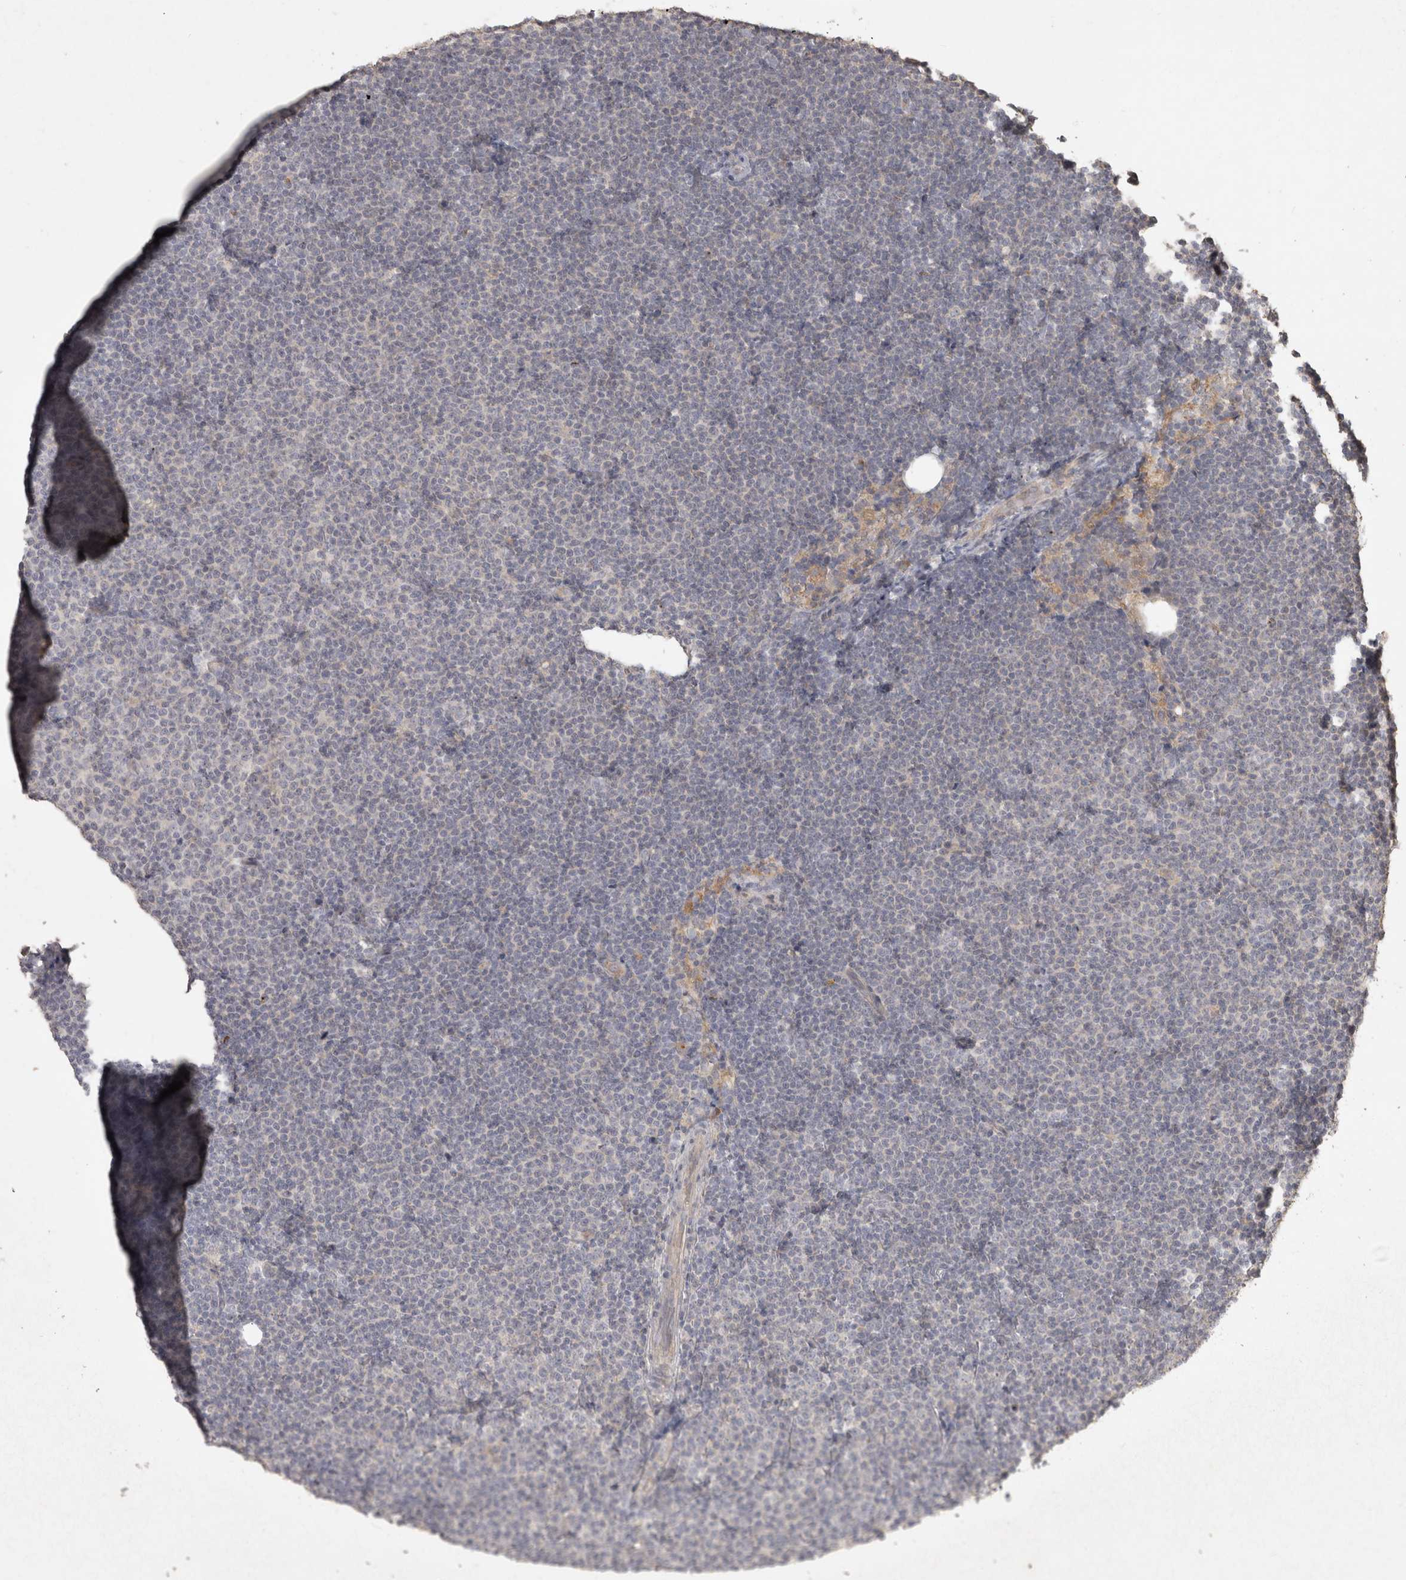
{"staining": {"intensity": "negative", "quantity": "none", "location": "none"}, "tissue": "lymphoma", "cell_type": "Tumor cells", "image_type": "cancer", "snomed": [{"axis": "morphology", "description": "Malignant lymphoma, non-Hodgkin's type, Low grade"}, {"axis": "topography", "description": "Lymph node"}], "caption": "Immunohistochemistry photomicrograph of human malignant lymphoma, non-Hodgkin's type (low-grade) stained for a protein (brown), which exhibits no staining in tumor cells.", "gene": "OSTN", "patient": {"sex": "female", "age": 53}}